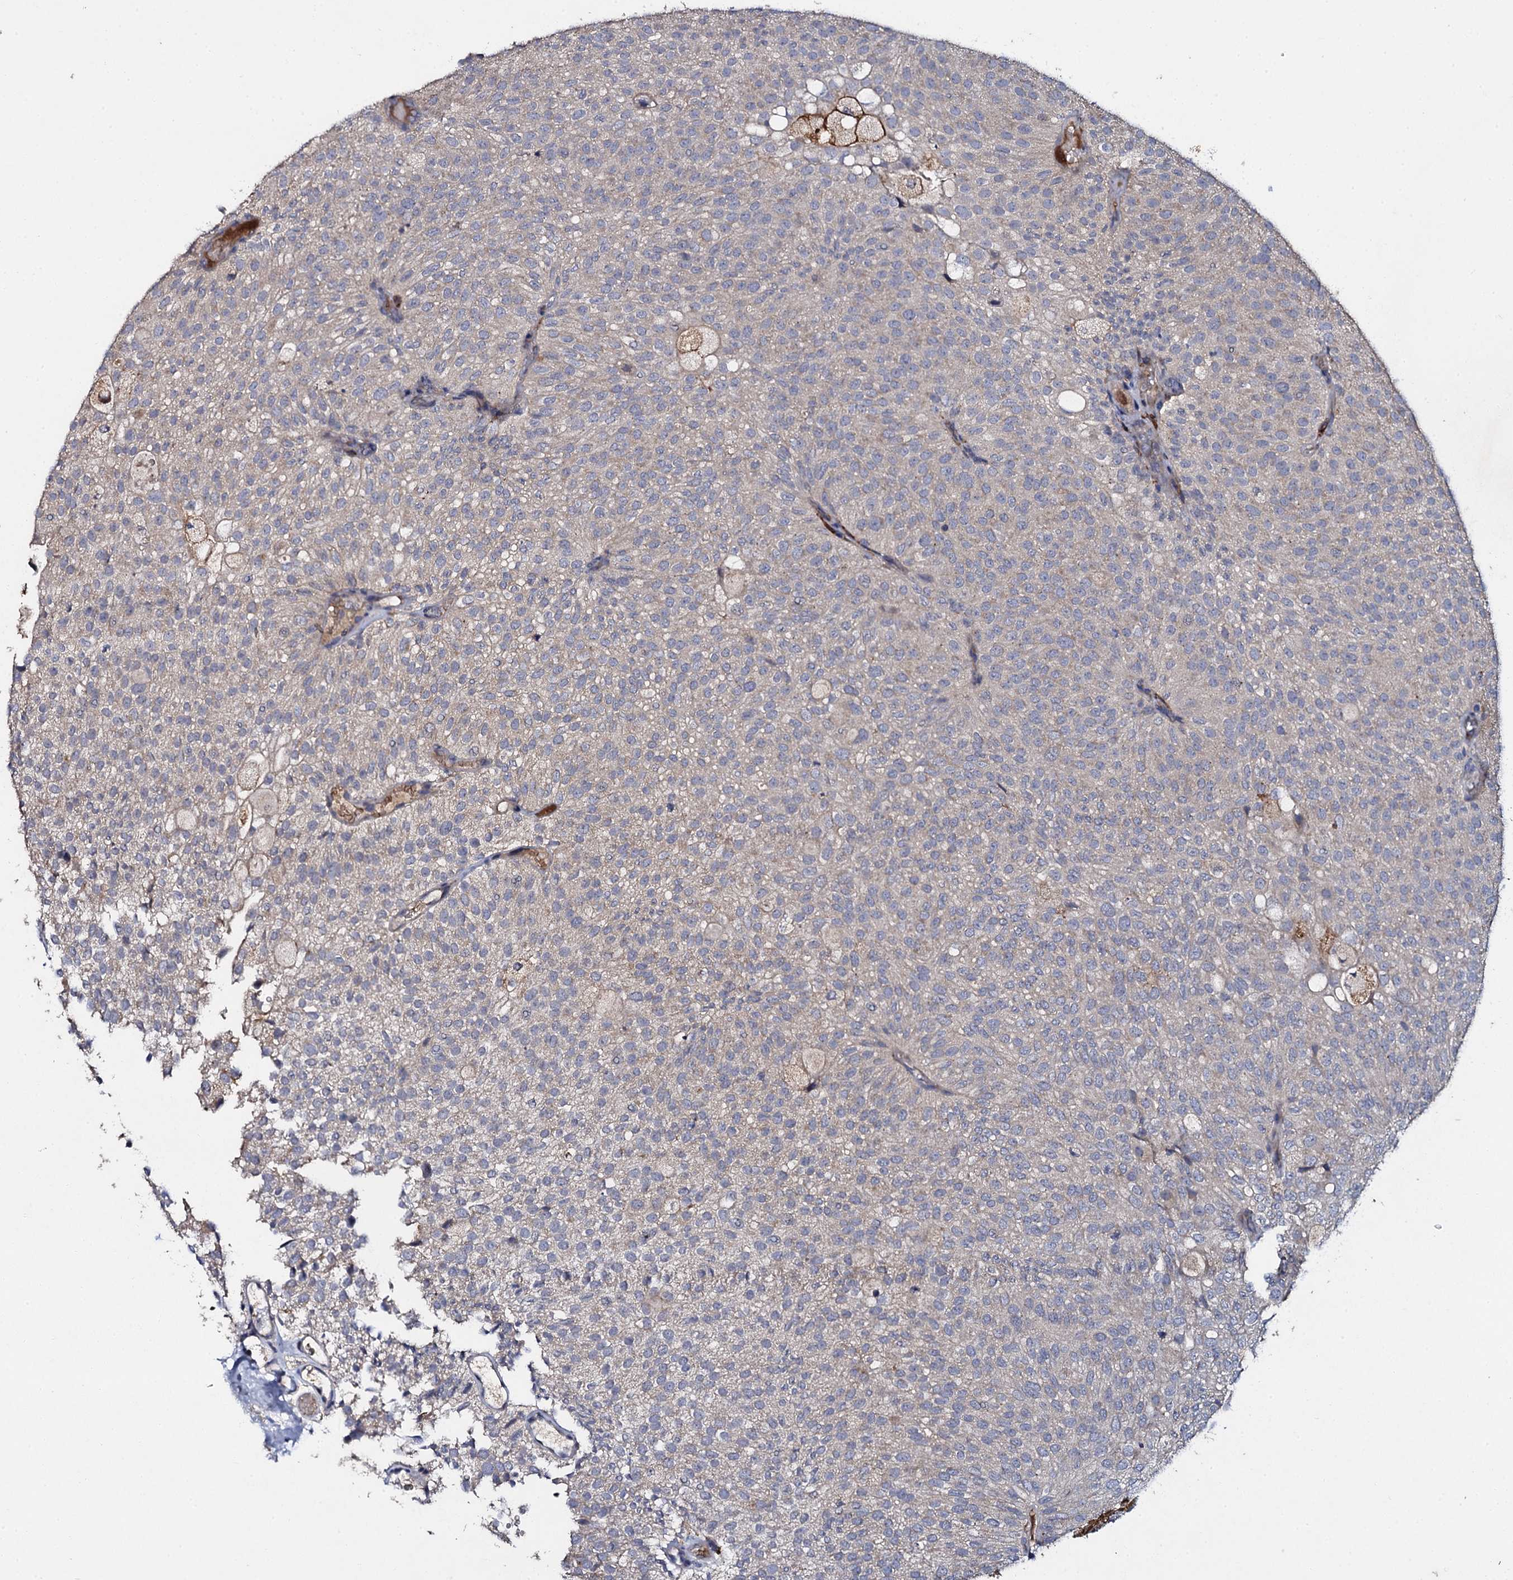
{"staining": {"intensity": "negative", "quantity": "none", "location": "none"}, "tissue": "urothelial cancer", "cell_type": "Tumor cells", "image_type": "cancer", "snomed": [{"axis": "morphology", "description": "Urothelial carcinoma, Low grade"}, {"axis": "topography", "description": "Urinary bladder"}], "caption": "Urothelial carcinoma (low-grade) was stained to show a protein in brown. There is no significant expression in tumor cells.", "gene": "LRRC28", "patient": {"sex": "male", "age": 78}}